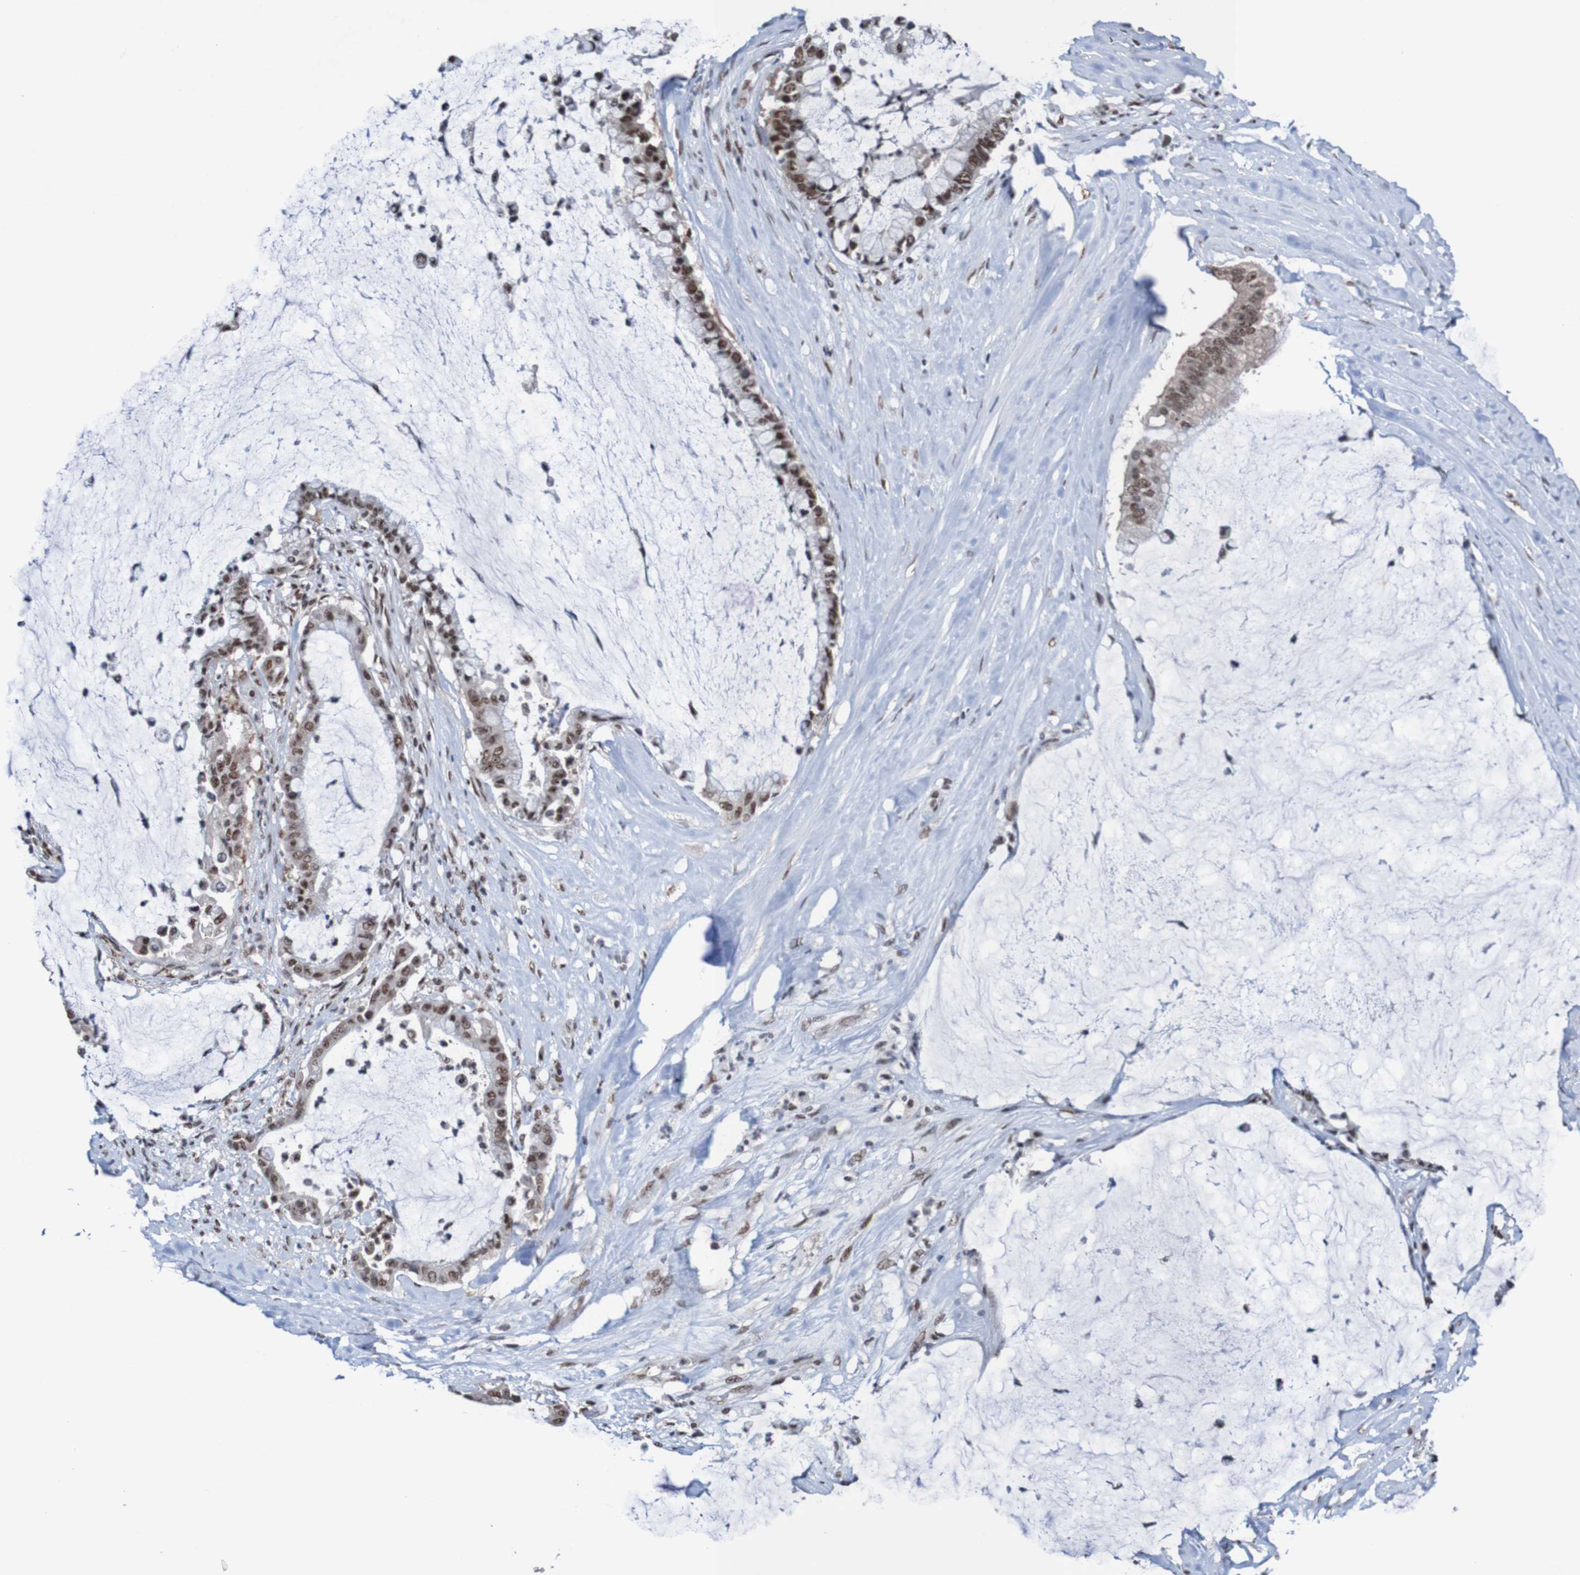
{"staining": {"intensity": "moderate", "quantity": ">75%", "location": "nuclear"}, "tissue": "pancreatic cancer", "cell_type": "Tumor cells", "image_type": "cancer", "snomed": [{"axis": "morphology", "description": "Adenocarcinoma, NOS"}, {"axis": "topography", "description": "Pancreas"}], "caption": "A photomicrograph of human pancreatic cancer stained for a protein reveals moderate nuclear brown staining in tumor cells.", "gene": "CDC5L", "patient": {"sex": "male", "age": 41}}